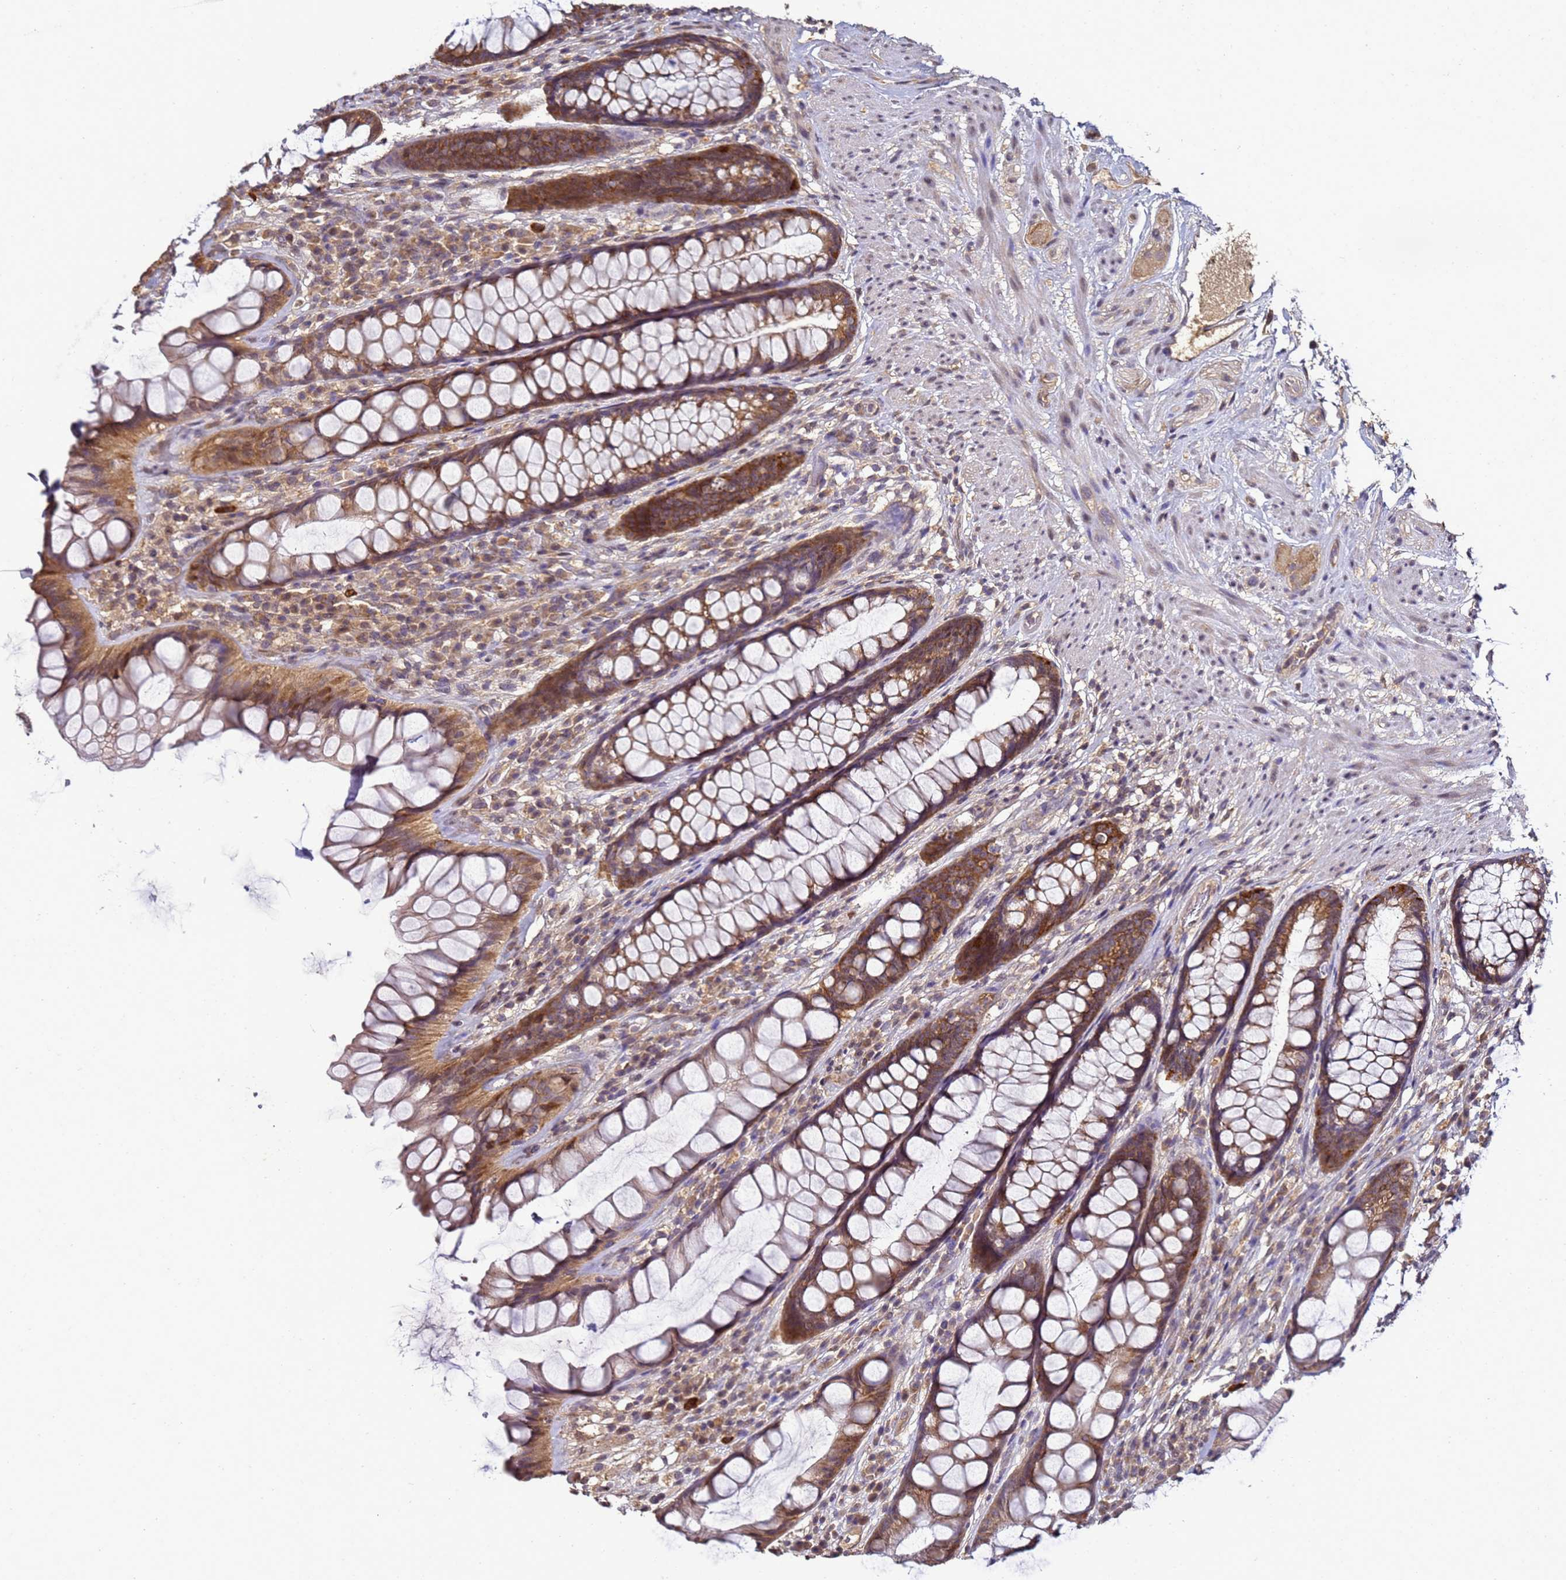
{"staining": {"intensity": "strong", "quantity": ">75%", "location": "cytoplasmic/membranous"}, "tissue": "rectum", "cell_type": "Glandular cells", "image_type": "normal", "snomed": [{"axis": "morphology", "description": "Normal tissue, NOS"}, {"axis": "topography", "description": "Rectum"}], "caption": "Rectum was stained to show a protein in brown. There is high levels of strong cytoplasmic/membranous staining in approximately >75% of glandular cells.", "gene": "ANKRD17", "patient": {"sex": "male", "age": 74}}